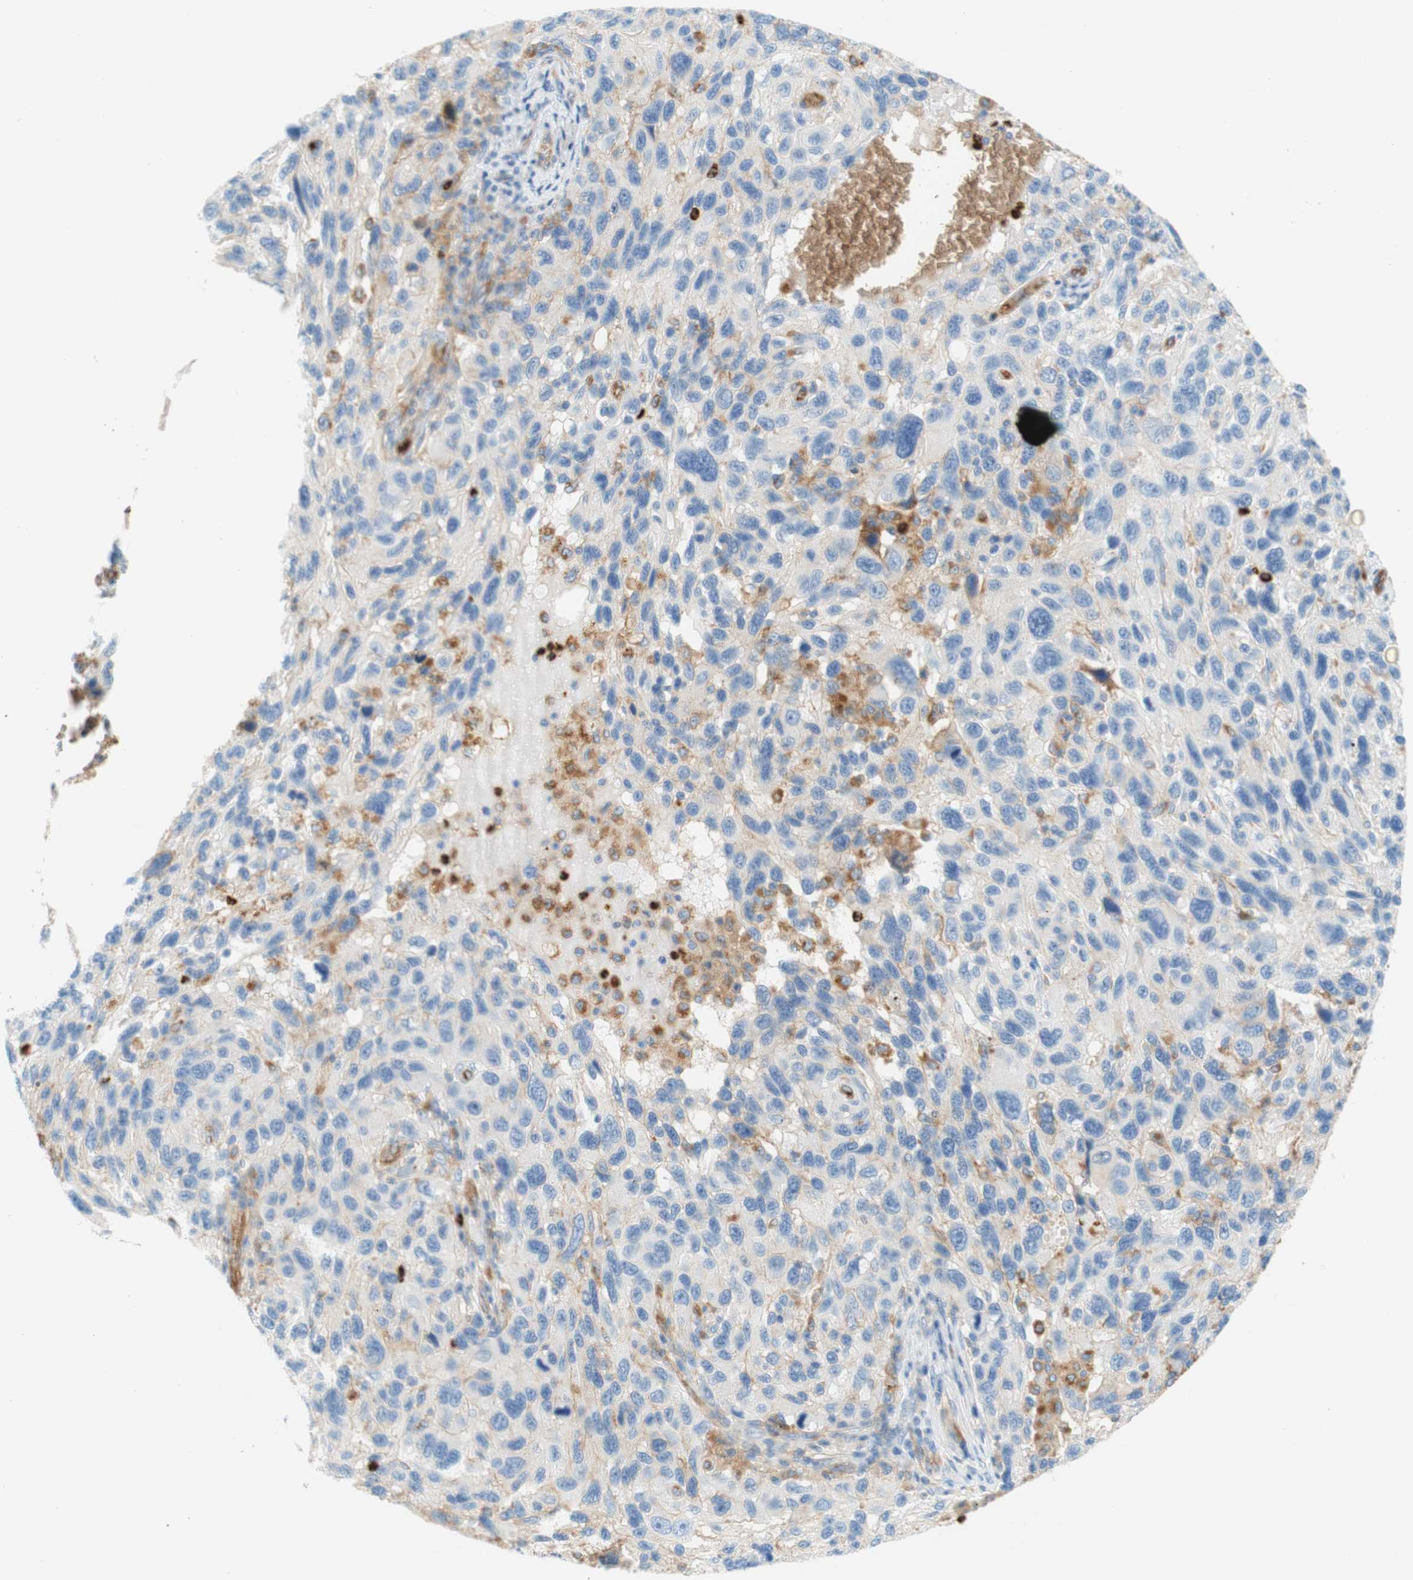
{"staining": {"intensity": "weak", "quantity": "<25%", "location": "cytoplasmic/membranous"}, "tissue": "melanoma", "cell_type": "Tumor cells", "image_type": "cancer", "snomed": [{"axis": "morphology", "description": "Malignant melanoma, NOS"}, {"axis": "topography", "description": "Skin"}], "caption": "Immunohistochemistry of human malignant melanoma exhibits no positivity in tumor cells. Nuclei are stained in blue.", "gene": "STOM", "patient": {"sex": "male", "age": 53}}